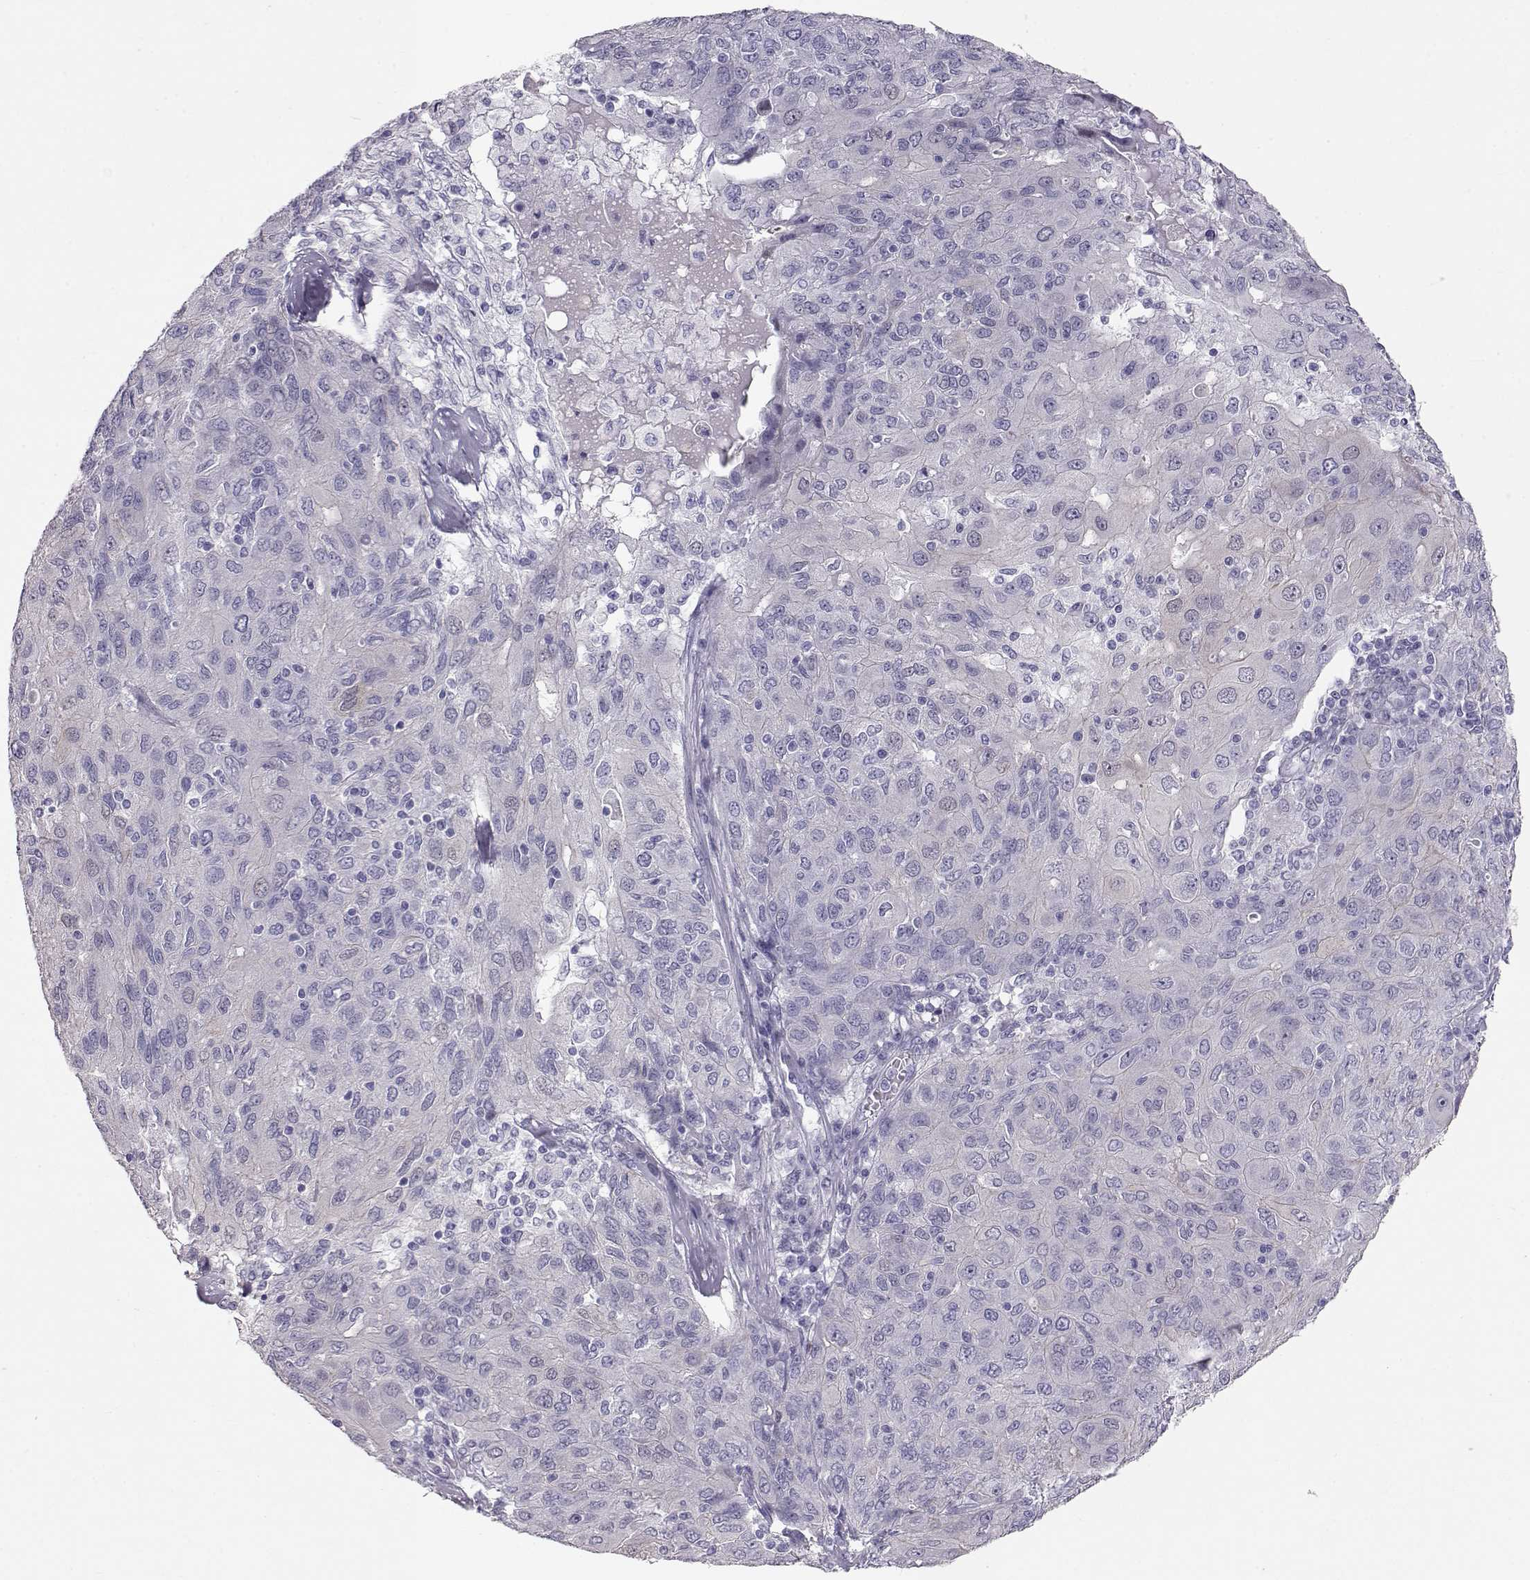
{"staining": {"intensity": "negative", "quantity": "none", "location": "none"}, "tissue": "ovarian cancer", "cell_type": "Tumor cells", "image_type": "cancer", "snomed": [{"axis": "morphology", "description": "Carcinoma, endometroid"}, {"axis": "topography", "description": "Ovary"}], "caption": "This is an immunohistochemistry (IHC) micrograph of endometroid carcinoma (ovarian). There is no expression in tumor cells.", "gene": "RD3", "patient": {"sex": "female", "age": 50}}